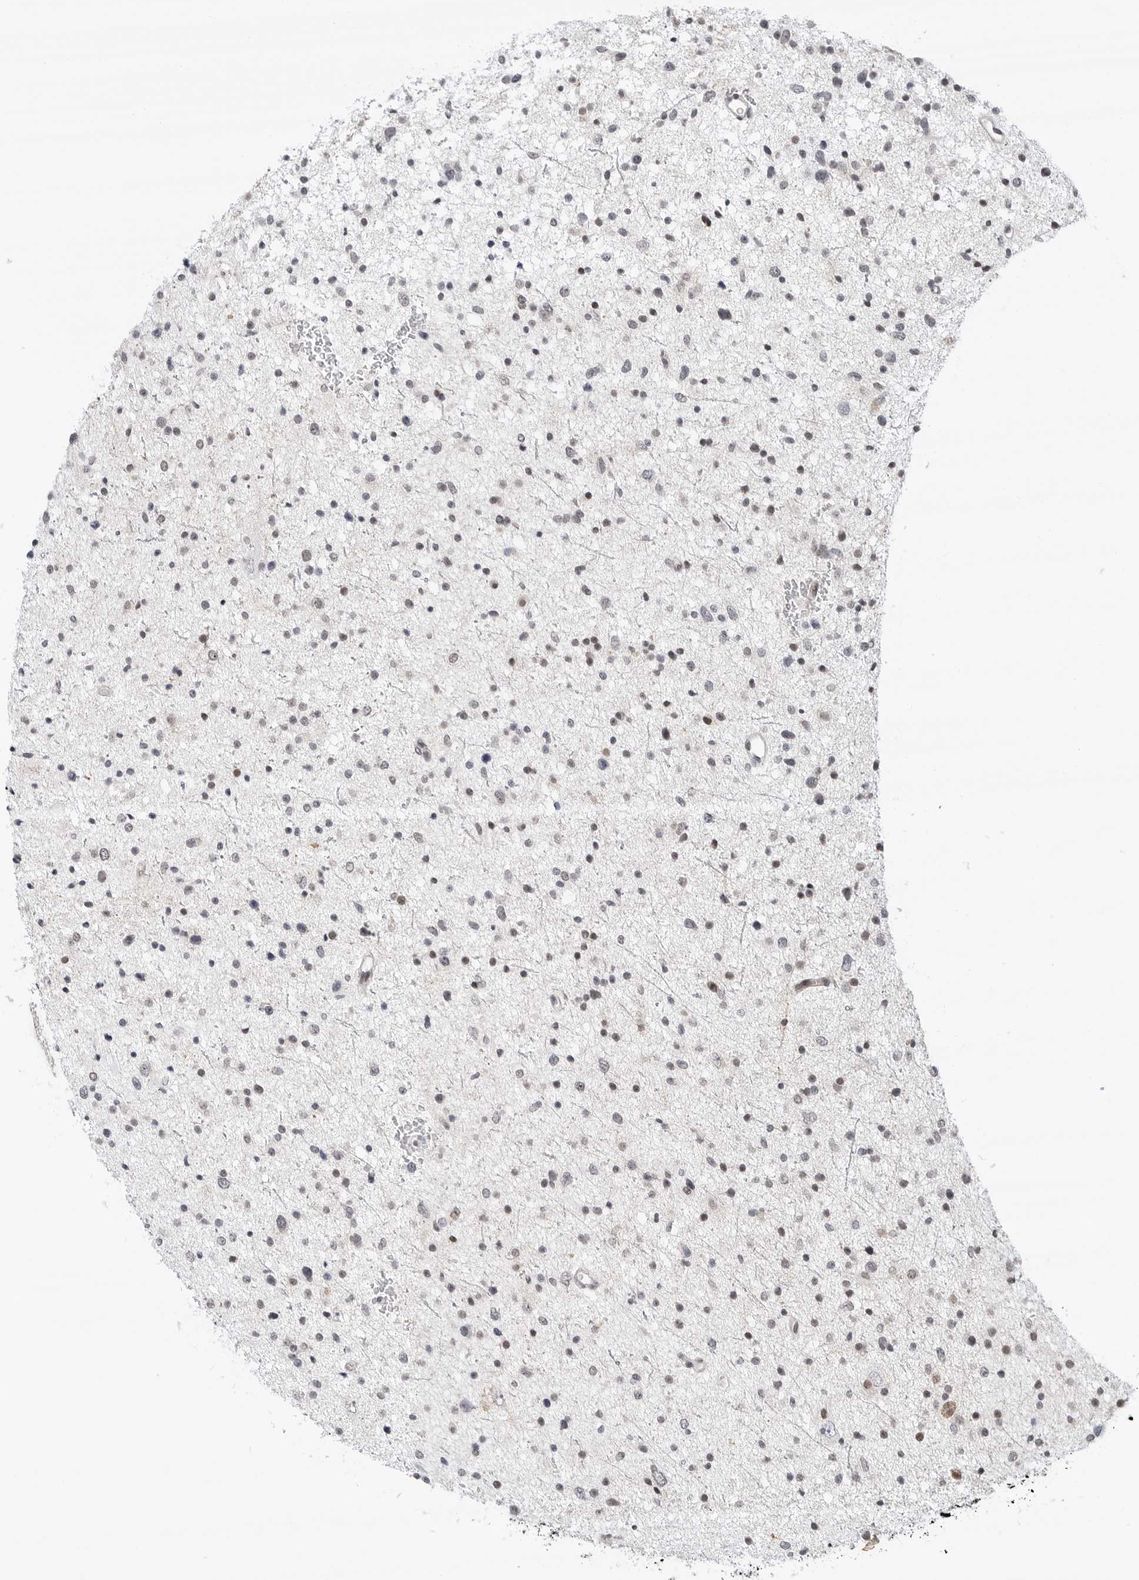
{"staining": {"intensity": "weak", "quantity": "25%-75%", "location": "nuclear"}, "tissue": "glioma", "cell_type": "Tumor cells", "image_type": "cancer", "snomed": [{"axis": "morphology", "description": "Glioma, malignant, Low grade"}, {"axis": "topography", "description": "Brain"}], "caption": "Approximately 25%-75% of tumor cells in glioma show weak nuclear protein expression as visualized by brown immunohistochemical staining.", "gene": "TSEN2", "patient": {"sex": "female", "age": 37}}